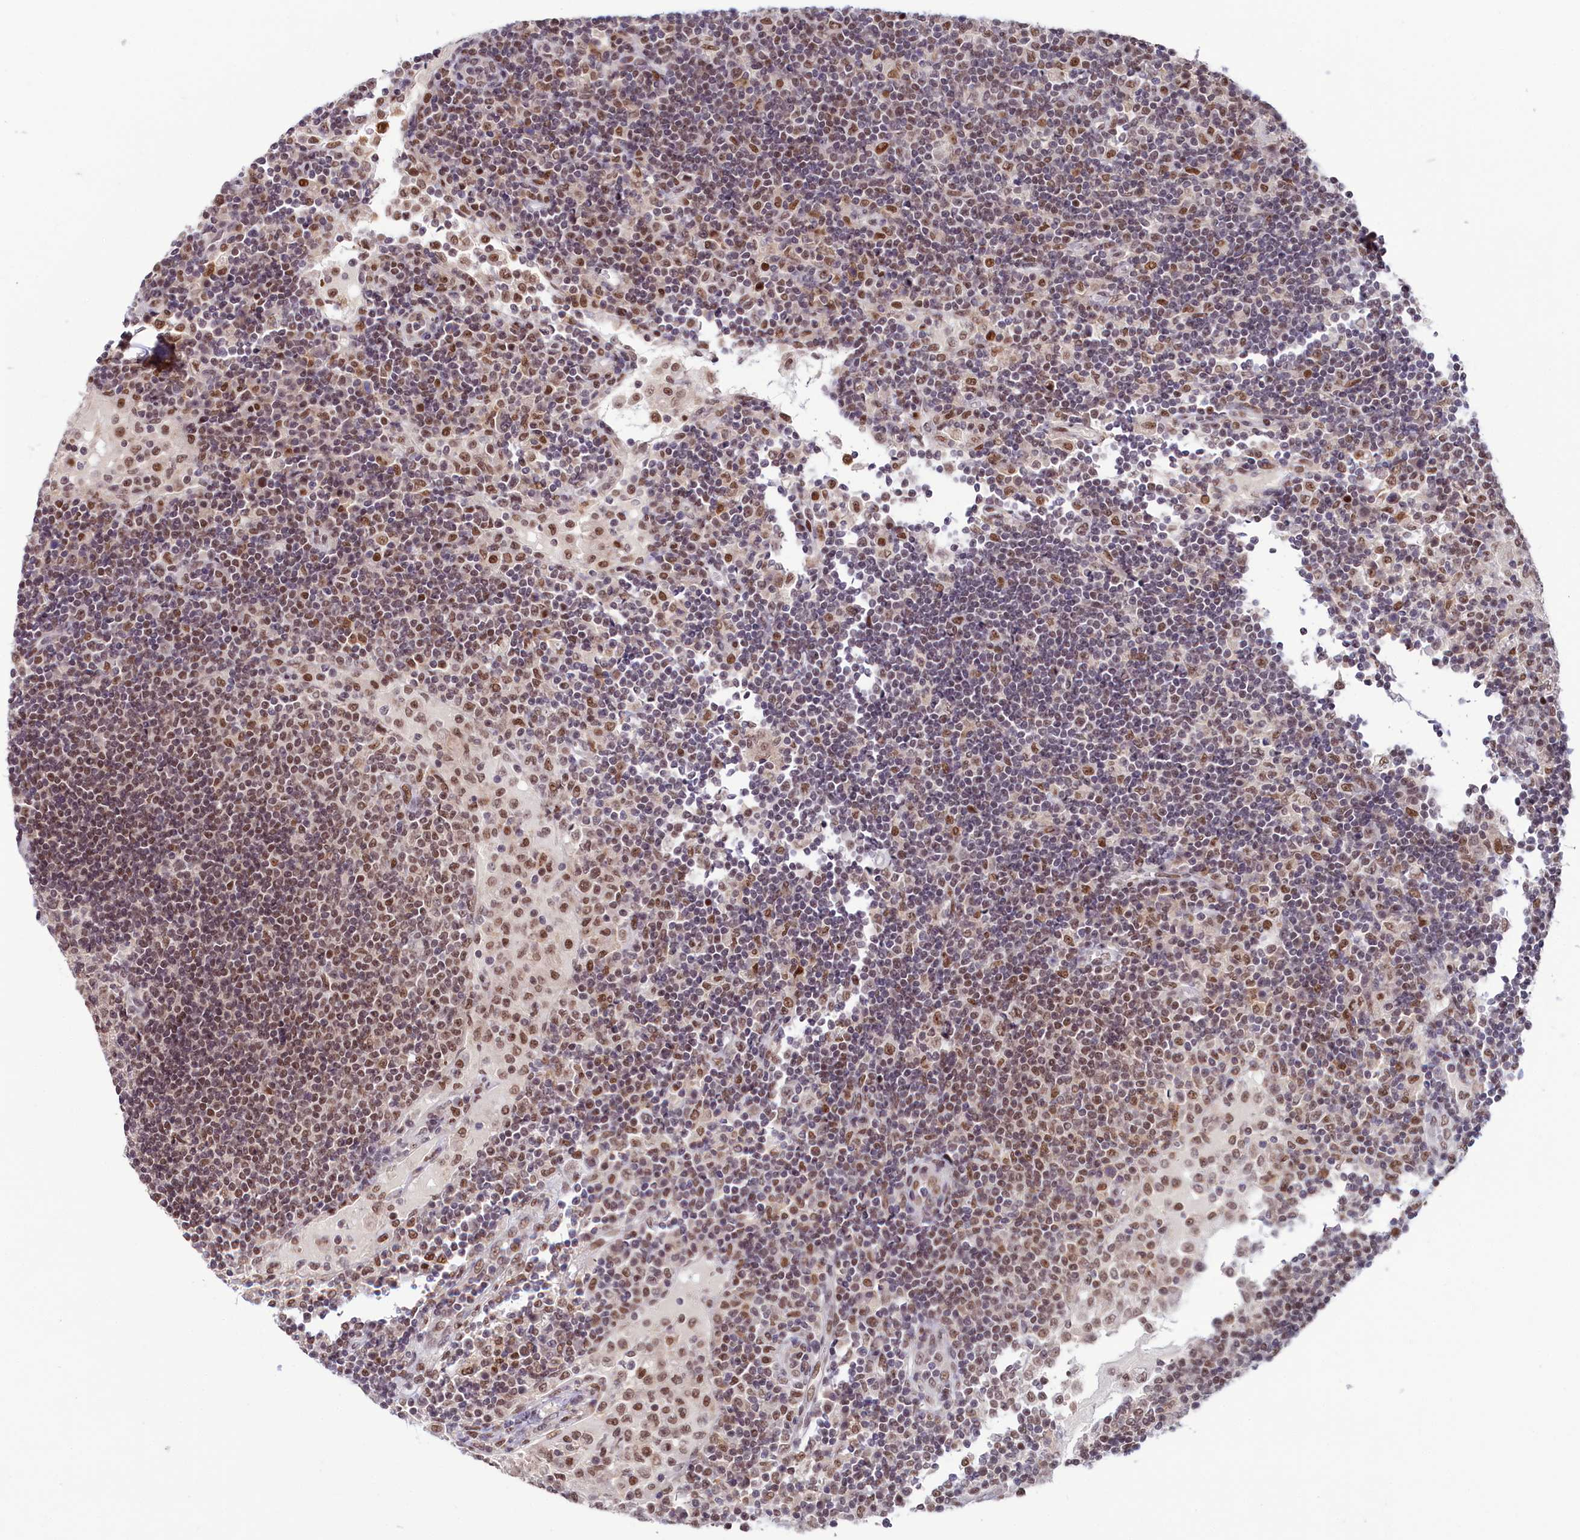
{"staining": {"intensity": "moderate", "quantity": ">75%", "location": "nuclear"}, "tissue": "lymph node", "cell_type": "Germinal center cells", "image_type": "normal", "snomed": [{"axis": "morphology", "description": "Normal tissue, NOS"}, {"axis": "topography", "description": "Lymph node"}], "caption": "An image of human lymph node stained for a protein shows moderate nuclear brown staining in germinal center cells.", "gene": "SCAF11", "patient": {"sex": "female", "age": 53}}